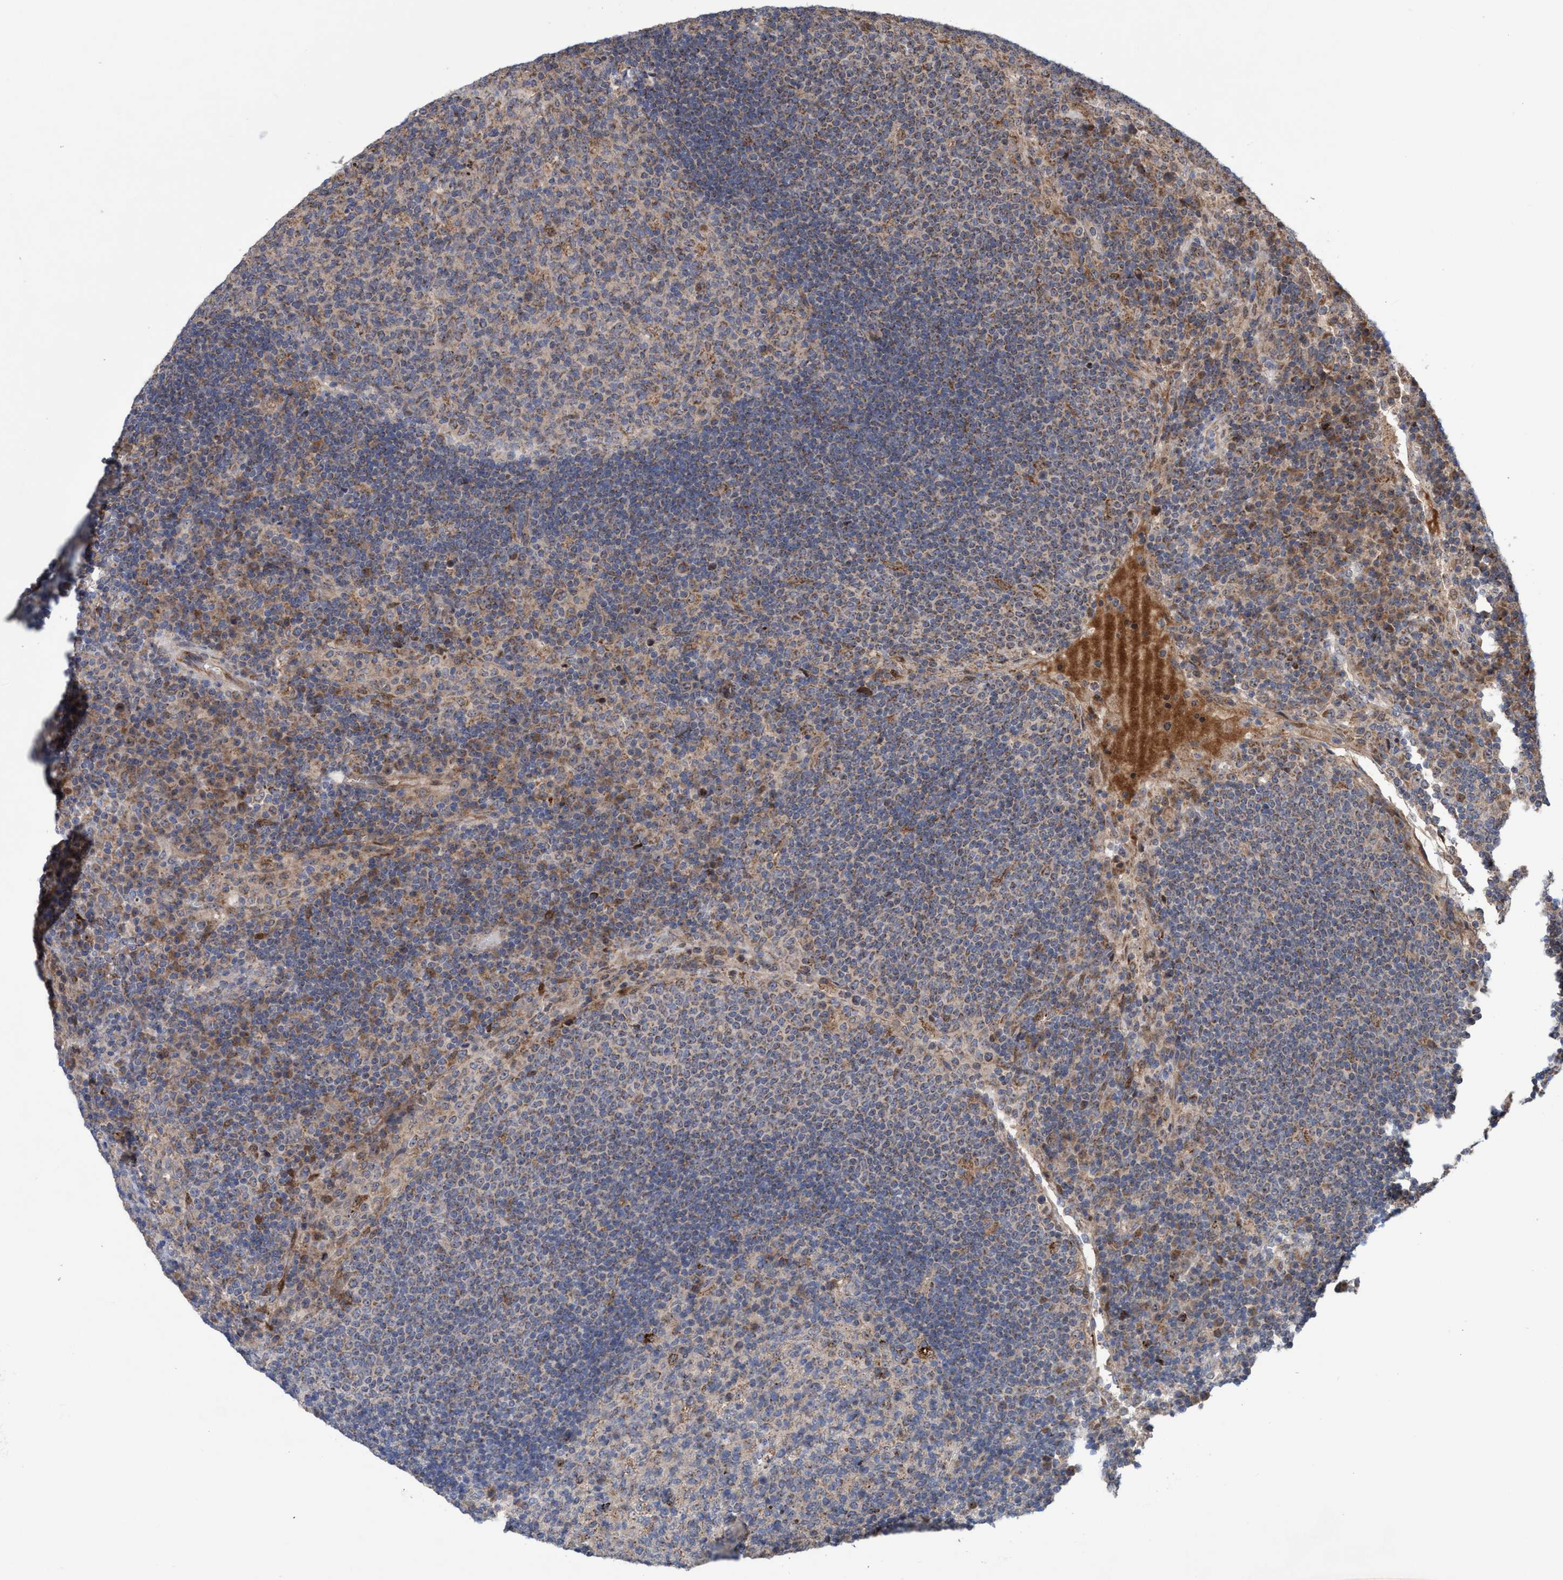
{"staining": {"intensity": "weak", "quantity": "25%-75%", "location": "cytoplasmic/membranous,nuclear"}, "tissue": "lymph node", "cell_type": "Germinal center cells", "image_type": "normal", "snomed": [{"axis": "morphology", "description": "Normal tissue, NOS"}, {"axis": "topography", "description": "Lymph node"}], "caption": "Weak cytoplasmic/membranous,nuclear staining is appreciated in approximately 25%-75% of germinal center cells in unremarkable lymph node. The staining is performed using DAB (3,3'-diaminobenzidine) brown chromogen to label protein expression. The nuclei are counter-stained blue using hematoxylin.", "gene": "P2RY14", "patient": {"sex": "female", "age": 53}}